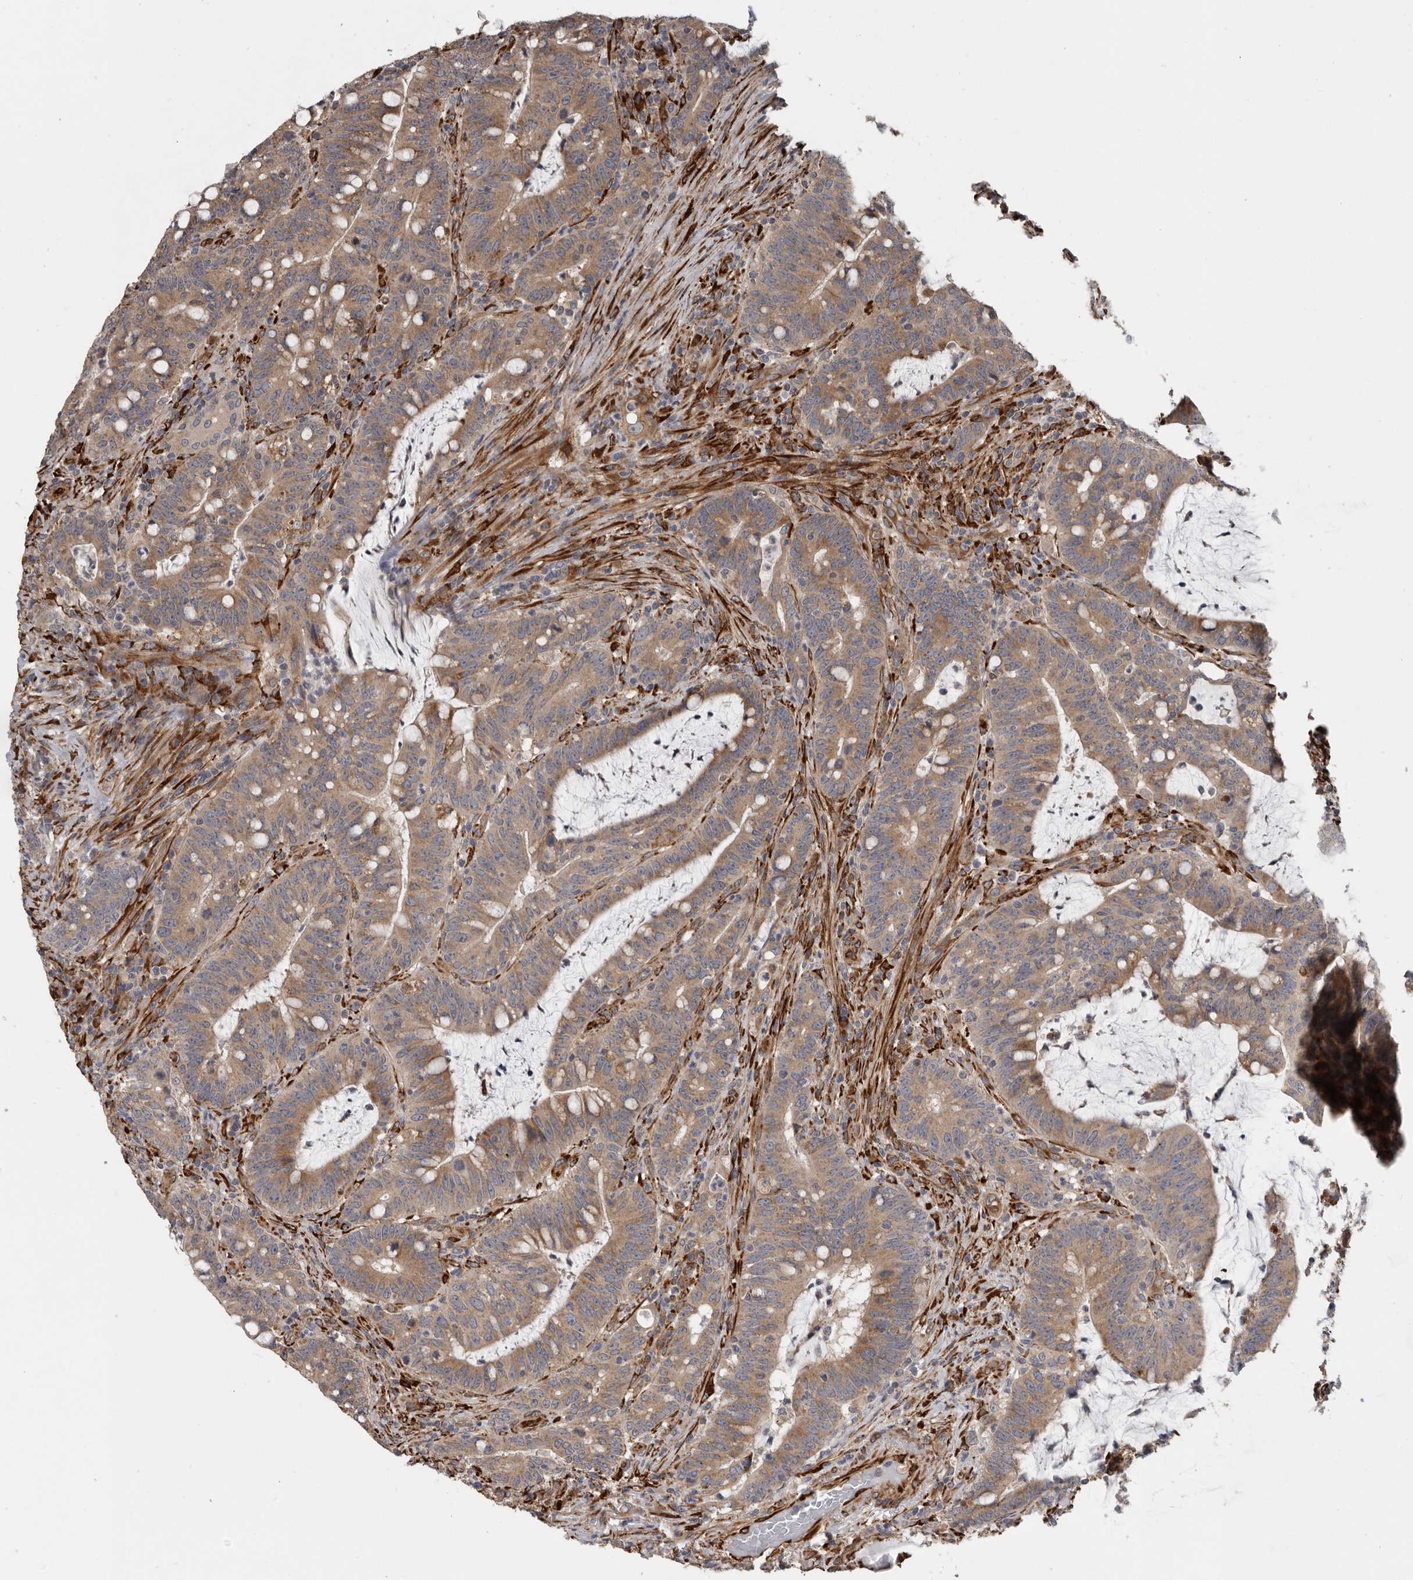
{"staining": {"intensity": "moderate", "quantity": ">75%", "location": "cytoplasmic/membranous"}, "tissue": "colorectal cancer", "cell_type": "Tumor cells", "image_type": "cancer", "snomed": [{"axis": "morphology", "description": "Adenocarcinoma, NOS"}, {"axis": "topography", "description": "Colon"}], "caption": "Human adenocarcinoma (colorectal) stained with a brown dye reveals moderate cytoplasmic/membranous positive positivity in about >75% of tumor cells.", "gene": "CEP350", "patient": {"sex": "female", "age": 66}}